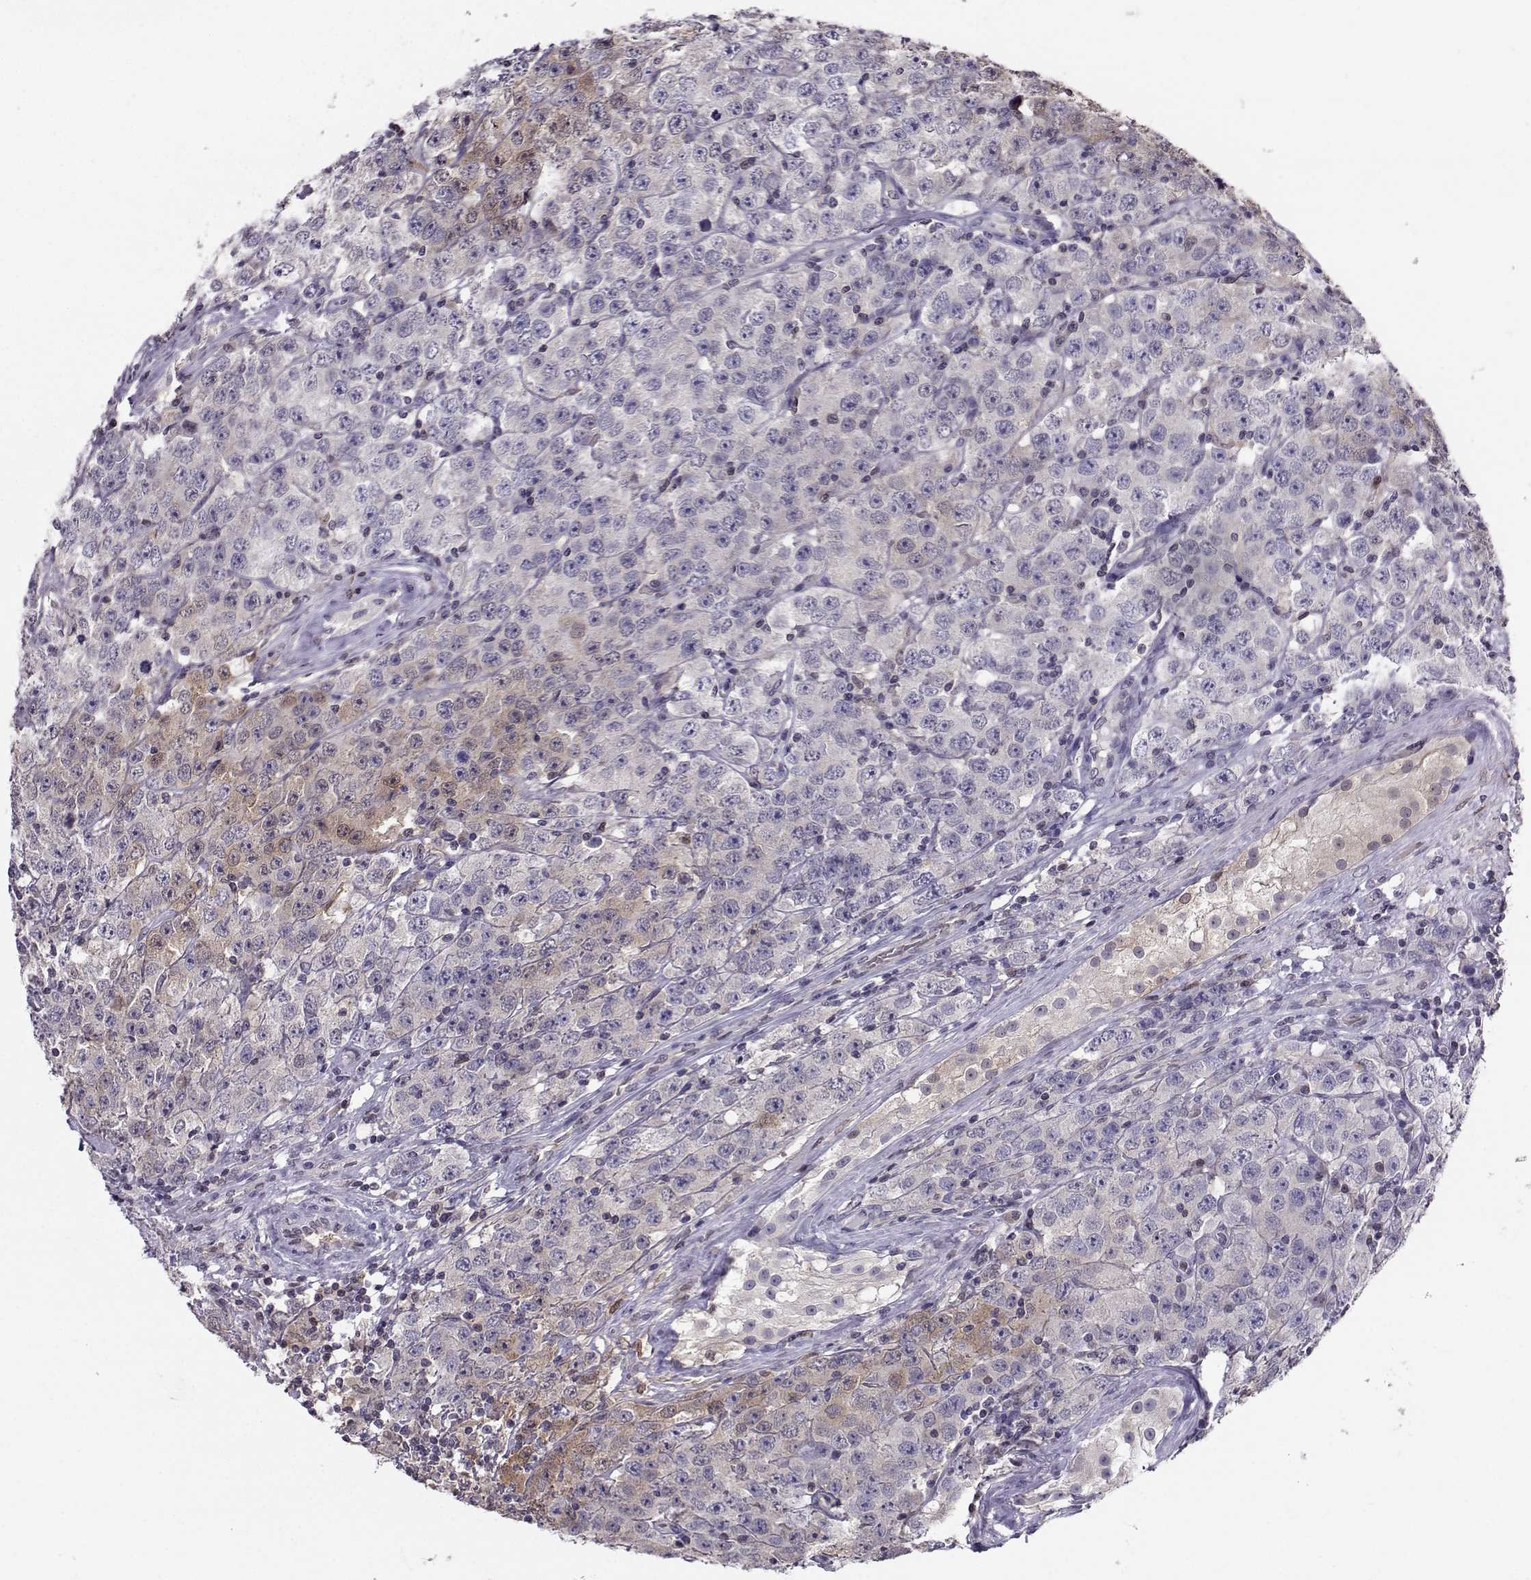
{"staining": {"intensity": "negative", "quantity": "none", "location": "none"}, "tissue": "testis cancer", "cell_type": "Tumor cells", "image_type": "cancer", "snomed": [{"axis": "morphology", "description": "Seminoma, NOS"}, {"axis": "topography", "description": "Testis"}], "caption": "Tumor cells show no significant protein positivity in seminoma (testis).", "gene": "PGK1", "patient": {"sex": "male", "age": 52}}